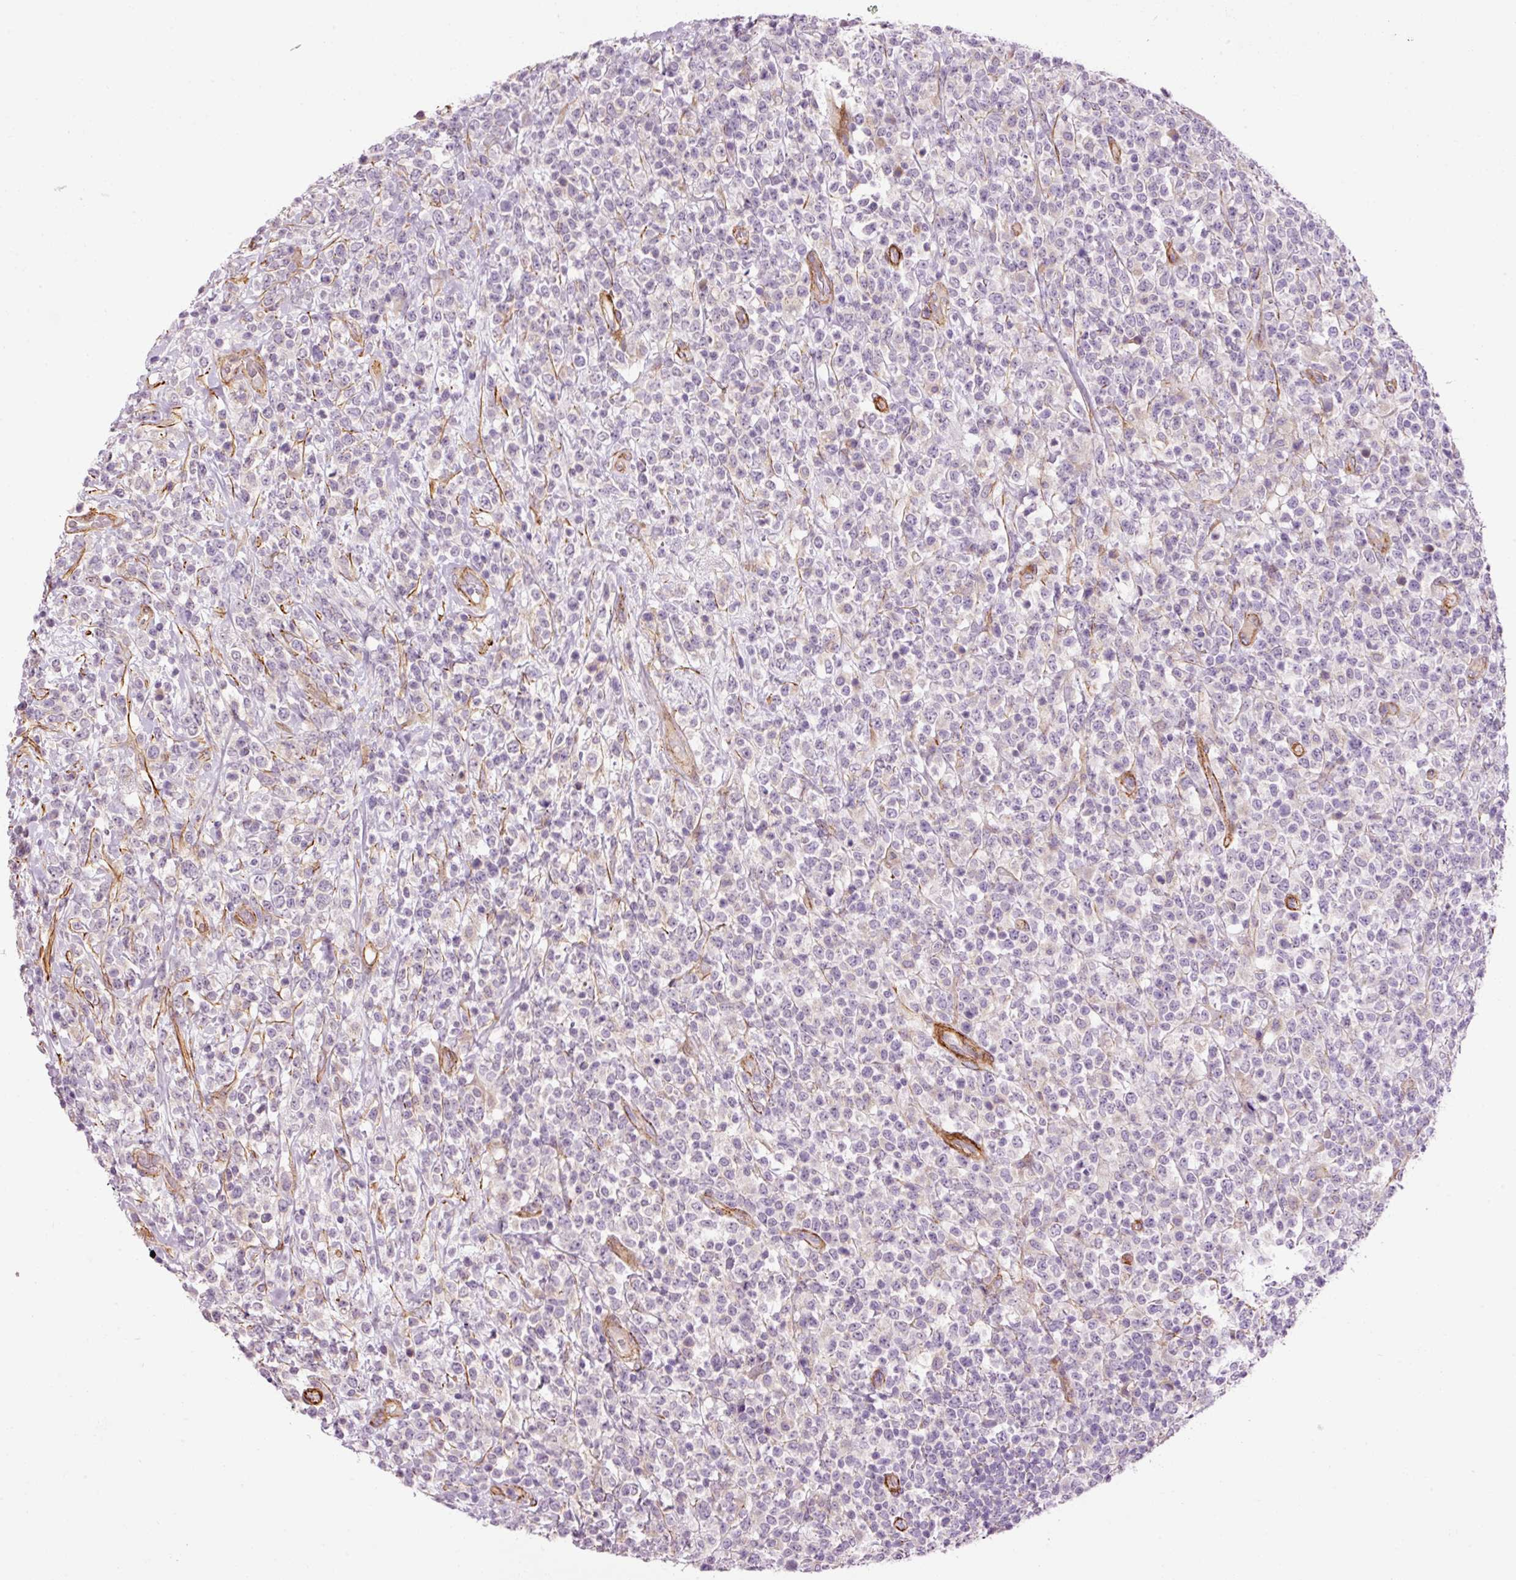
{"staining": {"intensity": "negative", "quantity": "none", "location": "none"}, "tissue": "lymphoma", "cell_type": "Tumor cells", "image_type": "cancer", "snomed": [{"axis": "morphology", "description": "Malignant lymphoma, non-Hodgkin's type, High grade"}, {"axis": "topography", "description": "Colon"}], "caption": "Tumor cells show no significant protein positivity in malignant lymphoma, non-Hodgkin's type (high-grade). (DAB immunohistochemistry (IHC) with hematoxylin counter stain).", "gene": "ANKRD20A1", "patient": {"sex": "female", "age": 53}}